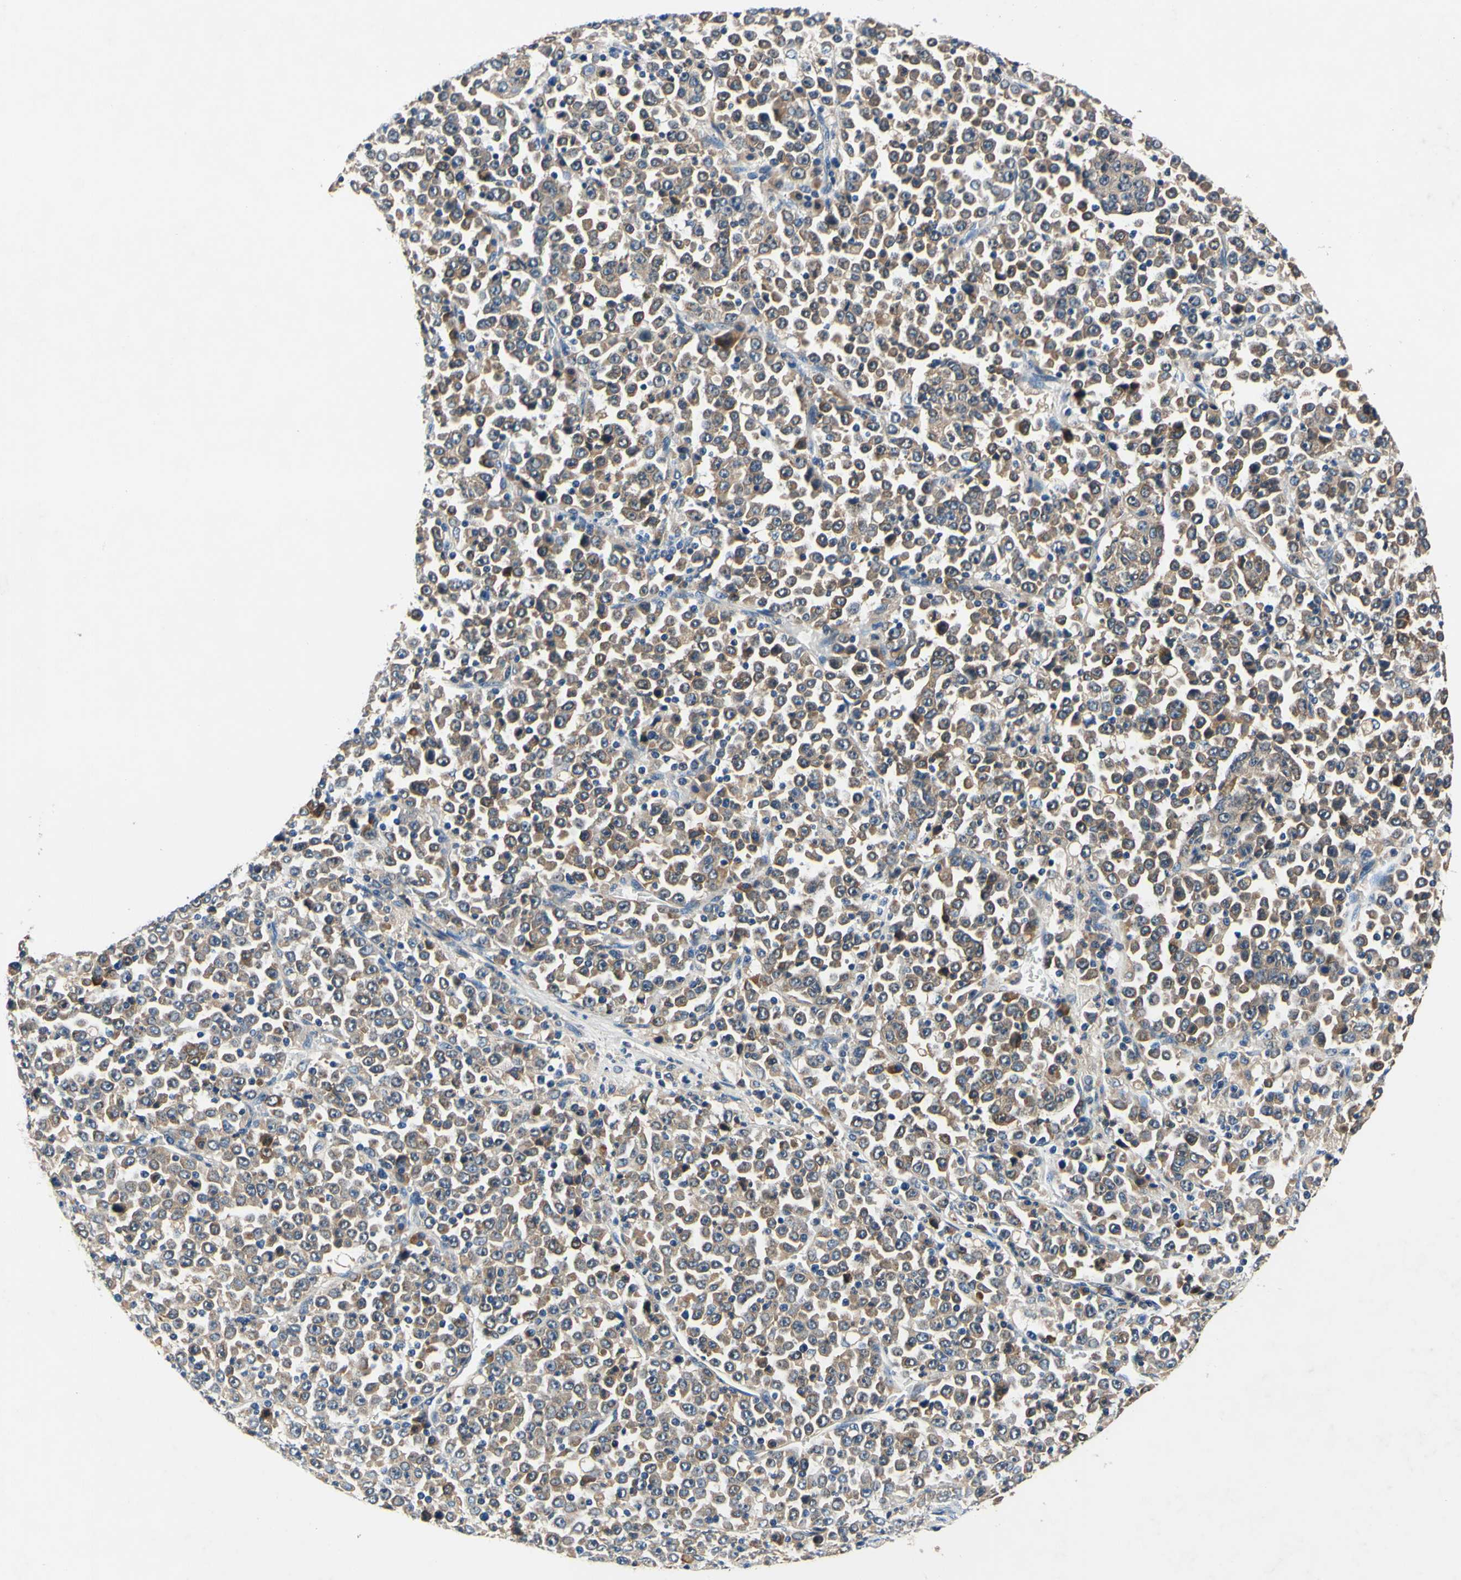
{"staining": {"intensity": "moderate", "quantity": ">75%", "location": "cytoplasmic/membranous"}, "tissue": "stomach cancer", "cell_type": "Tumor cells", "image_type": "cancer", "snomed": [{"axis": "morphology", "description": "Normal tissue, NOS"}, {"axis": "morphology", "description": "Adenocarcinoma, NOS"}, {"axis": "topography", "description": "Stomach, upper"}, {"axis": "topography", "description": "Stomach"}], "caption": "Immunohistochemistry of stomach cancer (adenocarcinoma) reveals medium levels of moderate cytoplasmic/membranous staining in approximately >75% of tumor cells. The protein is stained brown, and the nuclei are stained in blue (DAB IHC with brightfield microscopy, high magnification).", "gene": "PLA2G4A", "patient": {"sex": "male", "age": 59}}